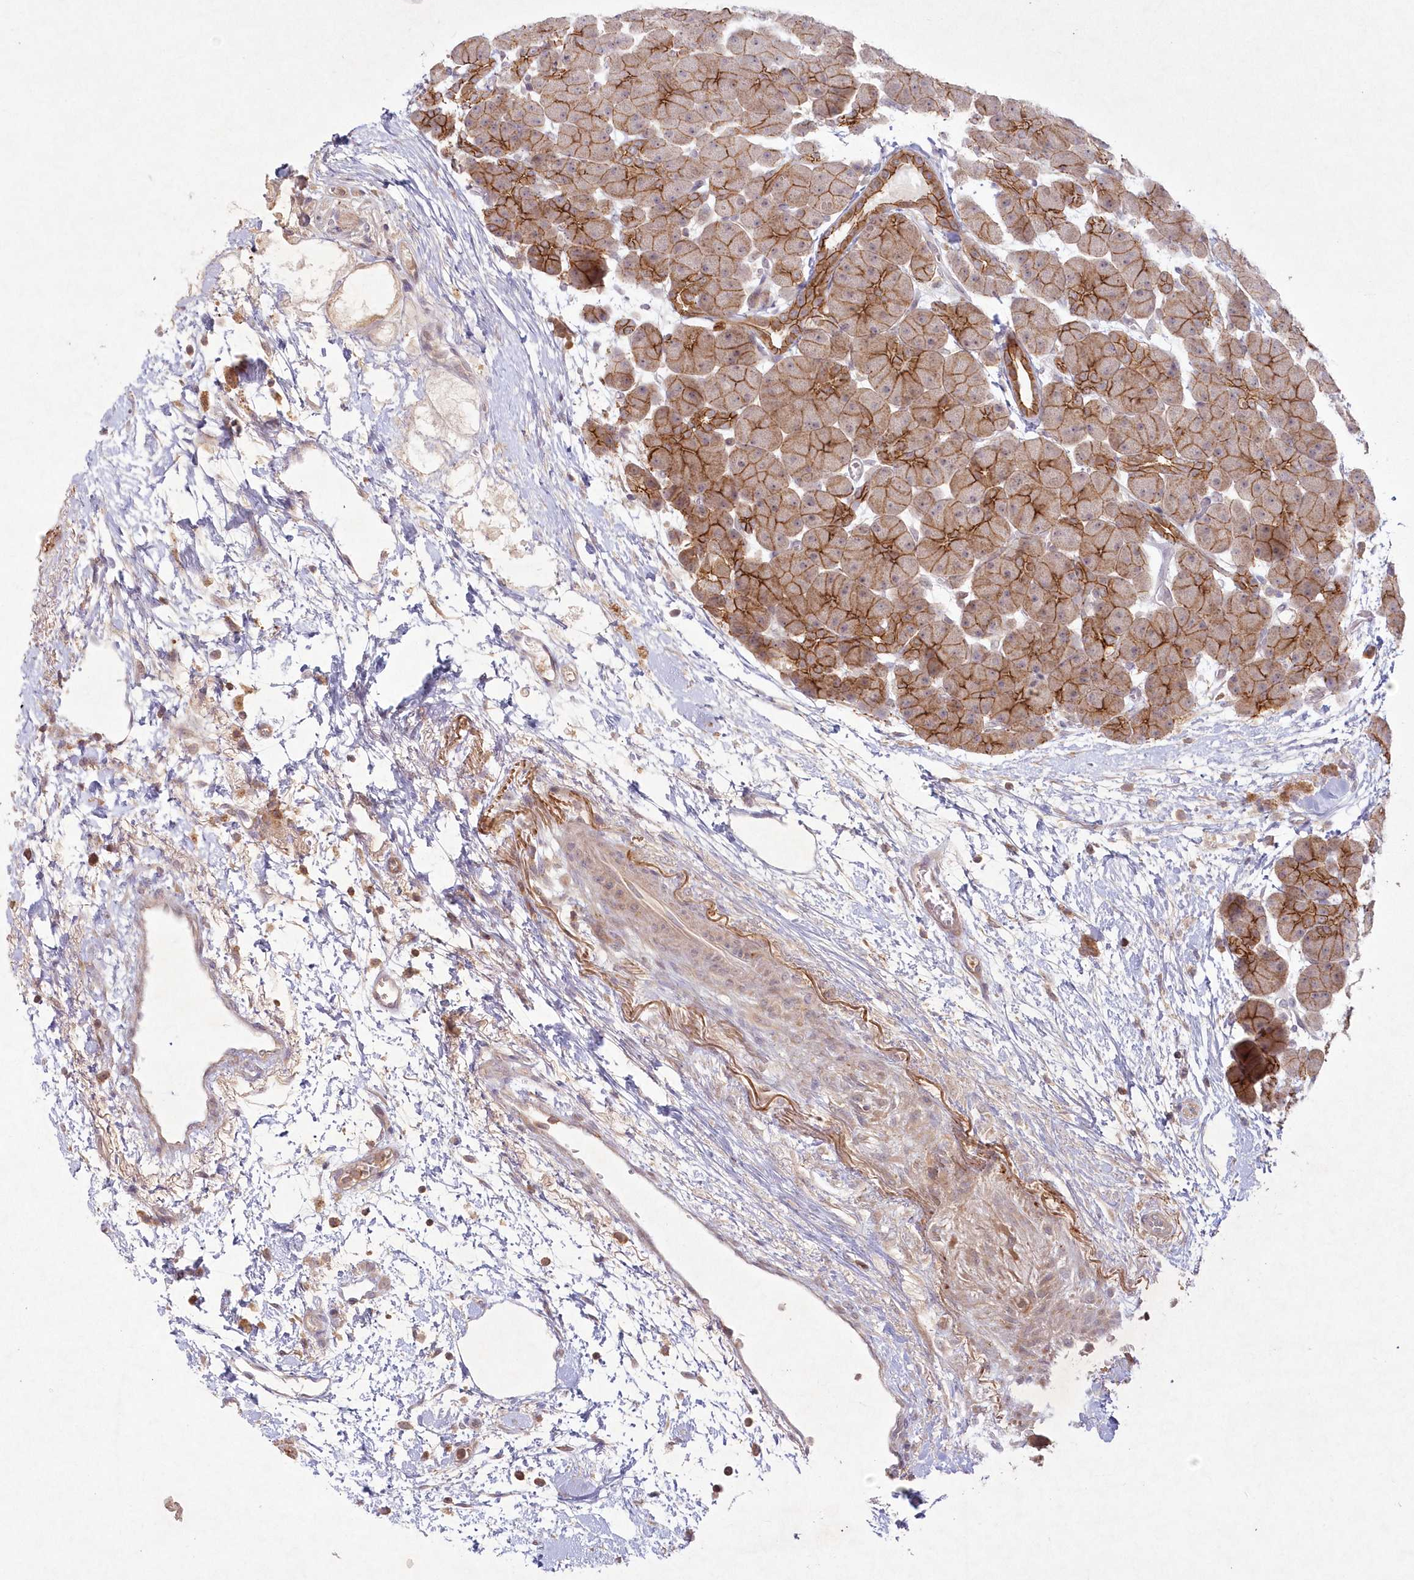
{"staining": {"intensity": "strong", "quantity": "25%-75%", "location": "cytoplasmic/membranous"}, "tissue": "pancreas", "cell_type": "Exocrine glandular cells", "image_type": "normal", "snomed": [{"axis": "morphology", "description": "Normal tissue, NOS"}, {"axis": "topography", "description": "Pancreas"}], "caption": "About 25%-75% of exocrine glandular cells in normal pancreas display strong cytoplasmic/membranous protein staining as visualized by brown immunohistochemical staining.", "gene": "TOGARAM2", "patient": {"sex": "male", "age": 66}}